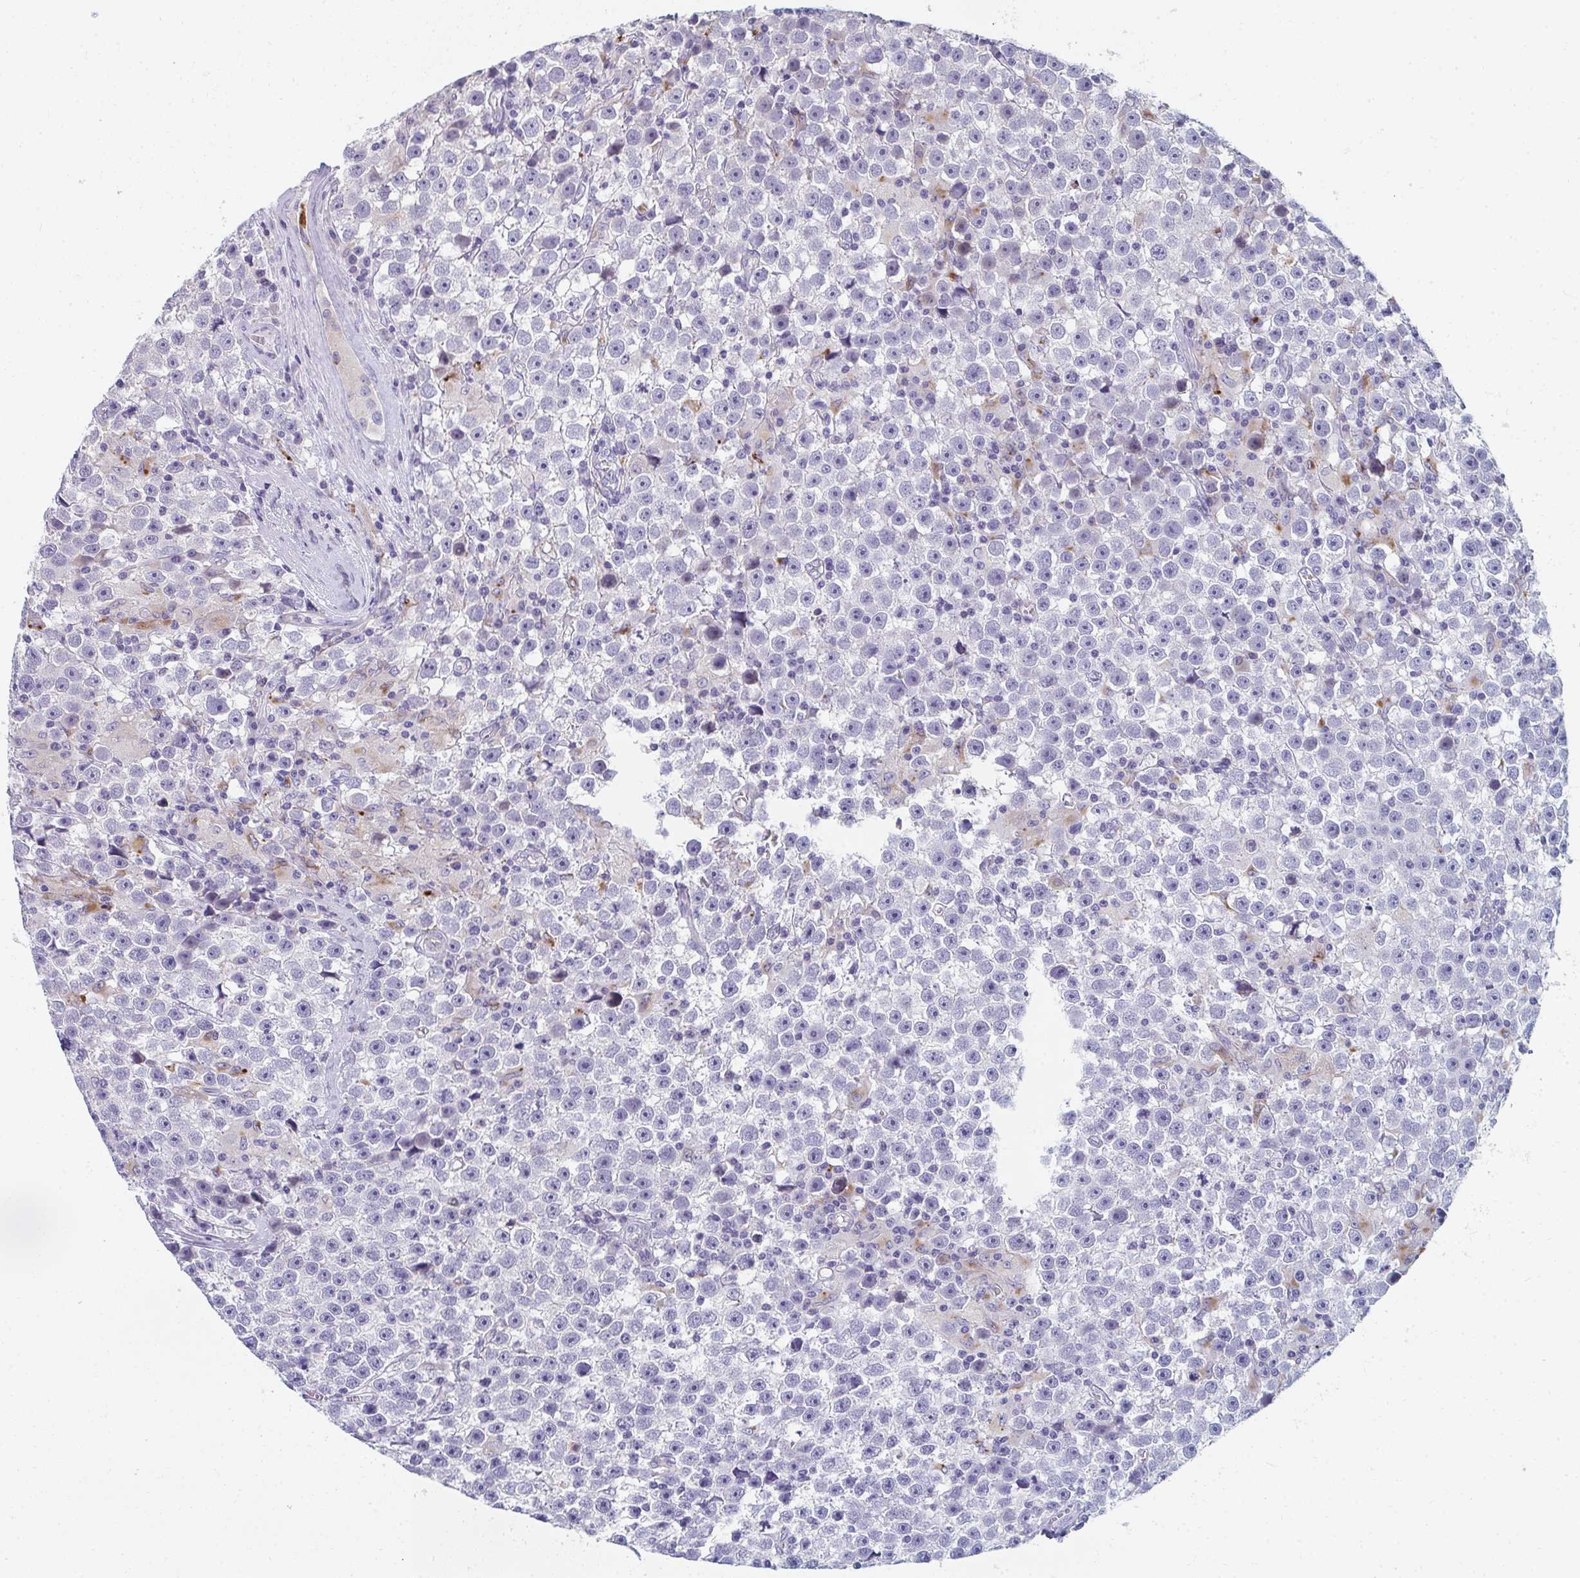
{"staining": {"intensity": "negative", "quantity": "none", "location": "none"}, "tissue": "testis cancer", "cell_type": "Tumor cells", "image_type": "cancer", "snomed": [{"axis": "morphology", "description": "Seminoma, NOS"}, {"axis": "topography", "description": "Testis"}], "caption": "This is an immunohistochemistry (IHC) photomicrograph of human testis cancer. There is no positivity in tumor cells.", "gene": "EIF1AD", "patient": {"sex": "male", "age": 31}}